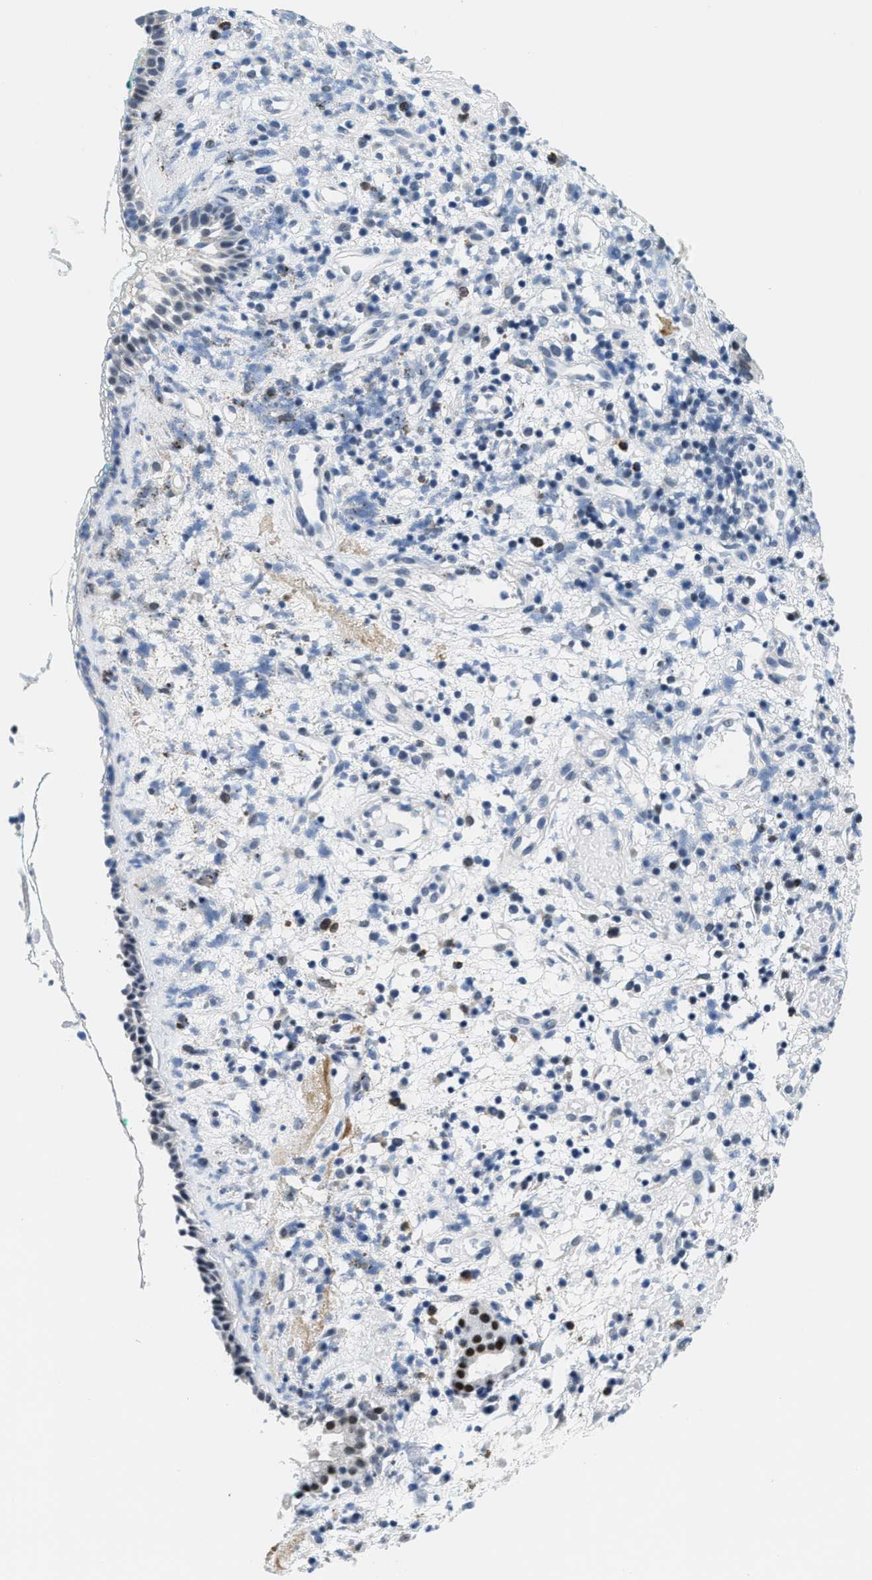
{"staining": {"intensity": "negative", "quantity": "none", "location": "none"}, "tissue": "nasopharynx", "cell_type": "Respiratory epithelial cells", "image_type": "normal", "snomed": [{"axis": "morphology", "description": "Normal tissue, NOS"}, {"axis": "morphology", "description": "Basal cell carcinoma"}, {"axis": "topography", "description": "Cartilage tissue"}, {"axis": "topography", "description": "Nasopharynx"}, {"axis": "topography", "description": "Oral tissue"}], "caption": "IHC image of normal nasopharynx stained for a protein (brown), which reveals no positivity in respiratory epithelial cells. Nuclei are stained in blue.", "gene": "SETD1B", "patient": {"sex": "female", "age": 77}}